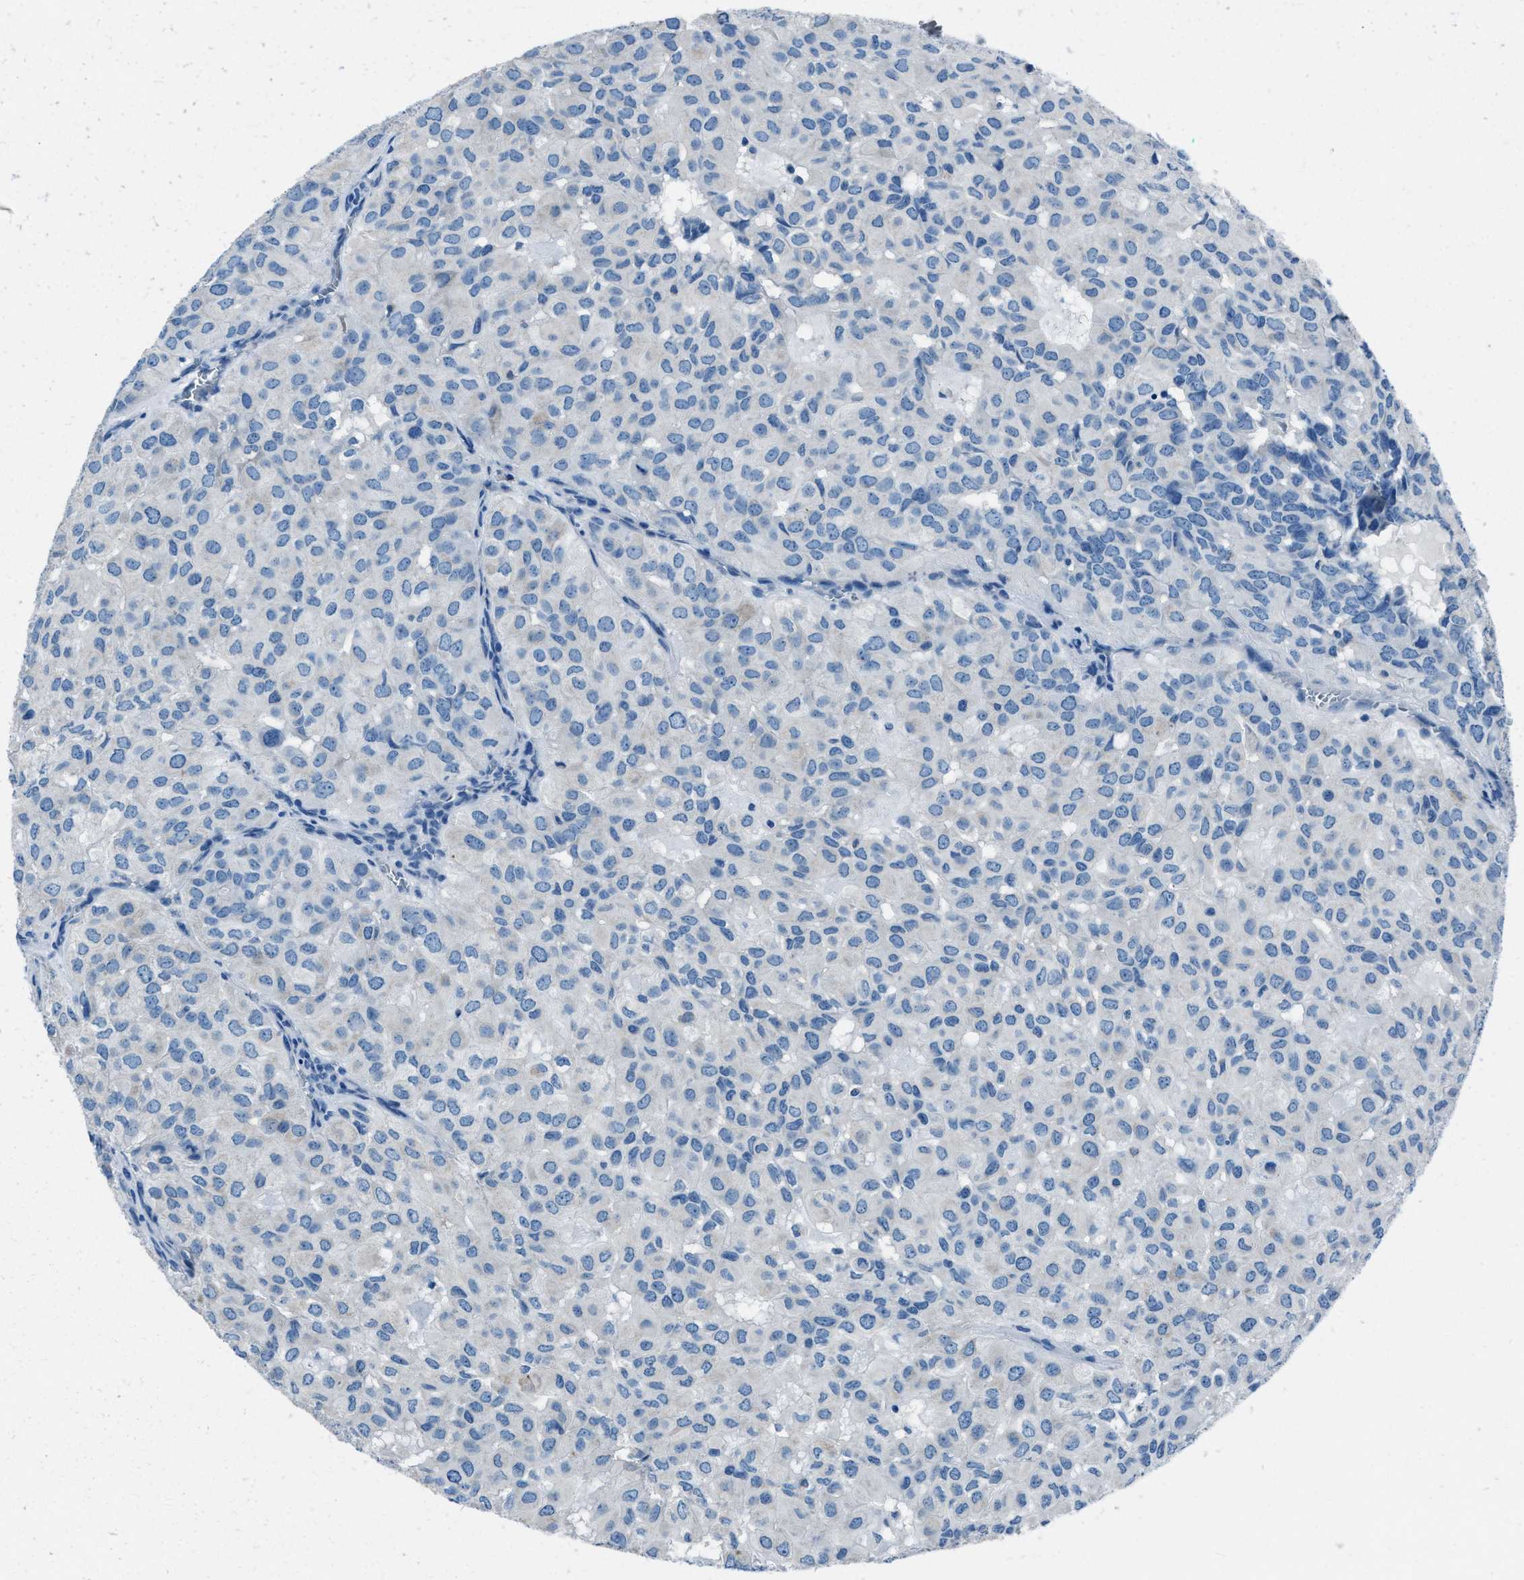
{"staining": {"intensity": "negative", "quantity": "none", "location": "none"}, "tissue": "head and neck cancer", "cell_type": "Tumor cells", "image_type": "cancer", "snomed": [{"axis": "morphology", "description": "Adenocarcinoma, NOS"}, {"axis": "topography", "description": "Salivary gland, NOS"}, {"axis": "topography", "description": "Head-Neck"}], "caption": "High power microscopy image of an immunohistochemistry histopathology image of head and neck adenocarcinoma, revealing no significant positivity in tumor cells.", "gene": "AMACR", "patient": {"sex": "female", "age": 76}}